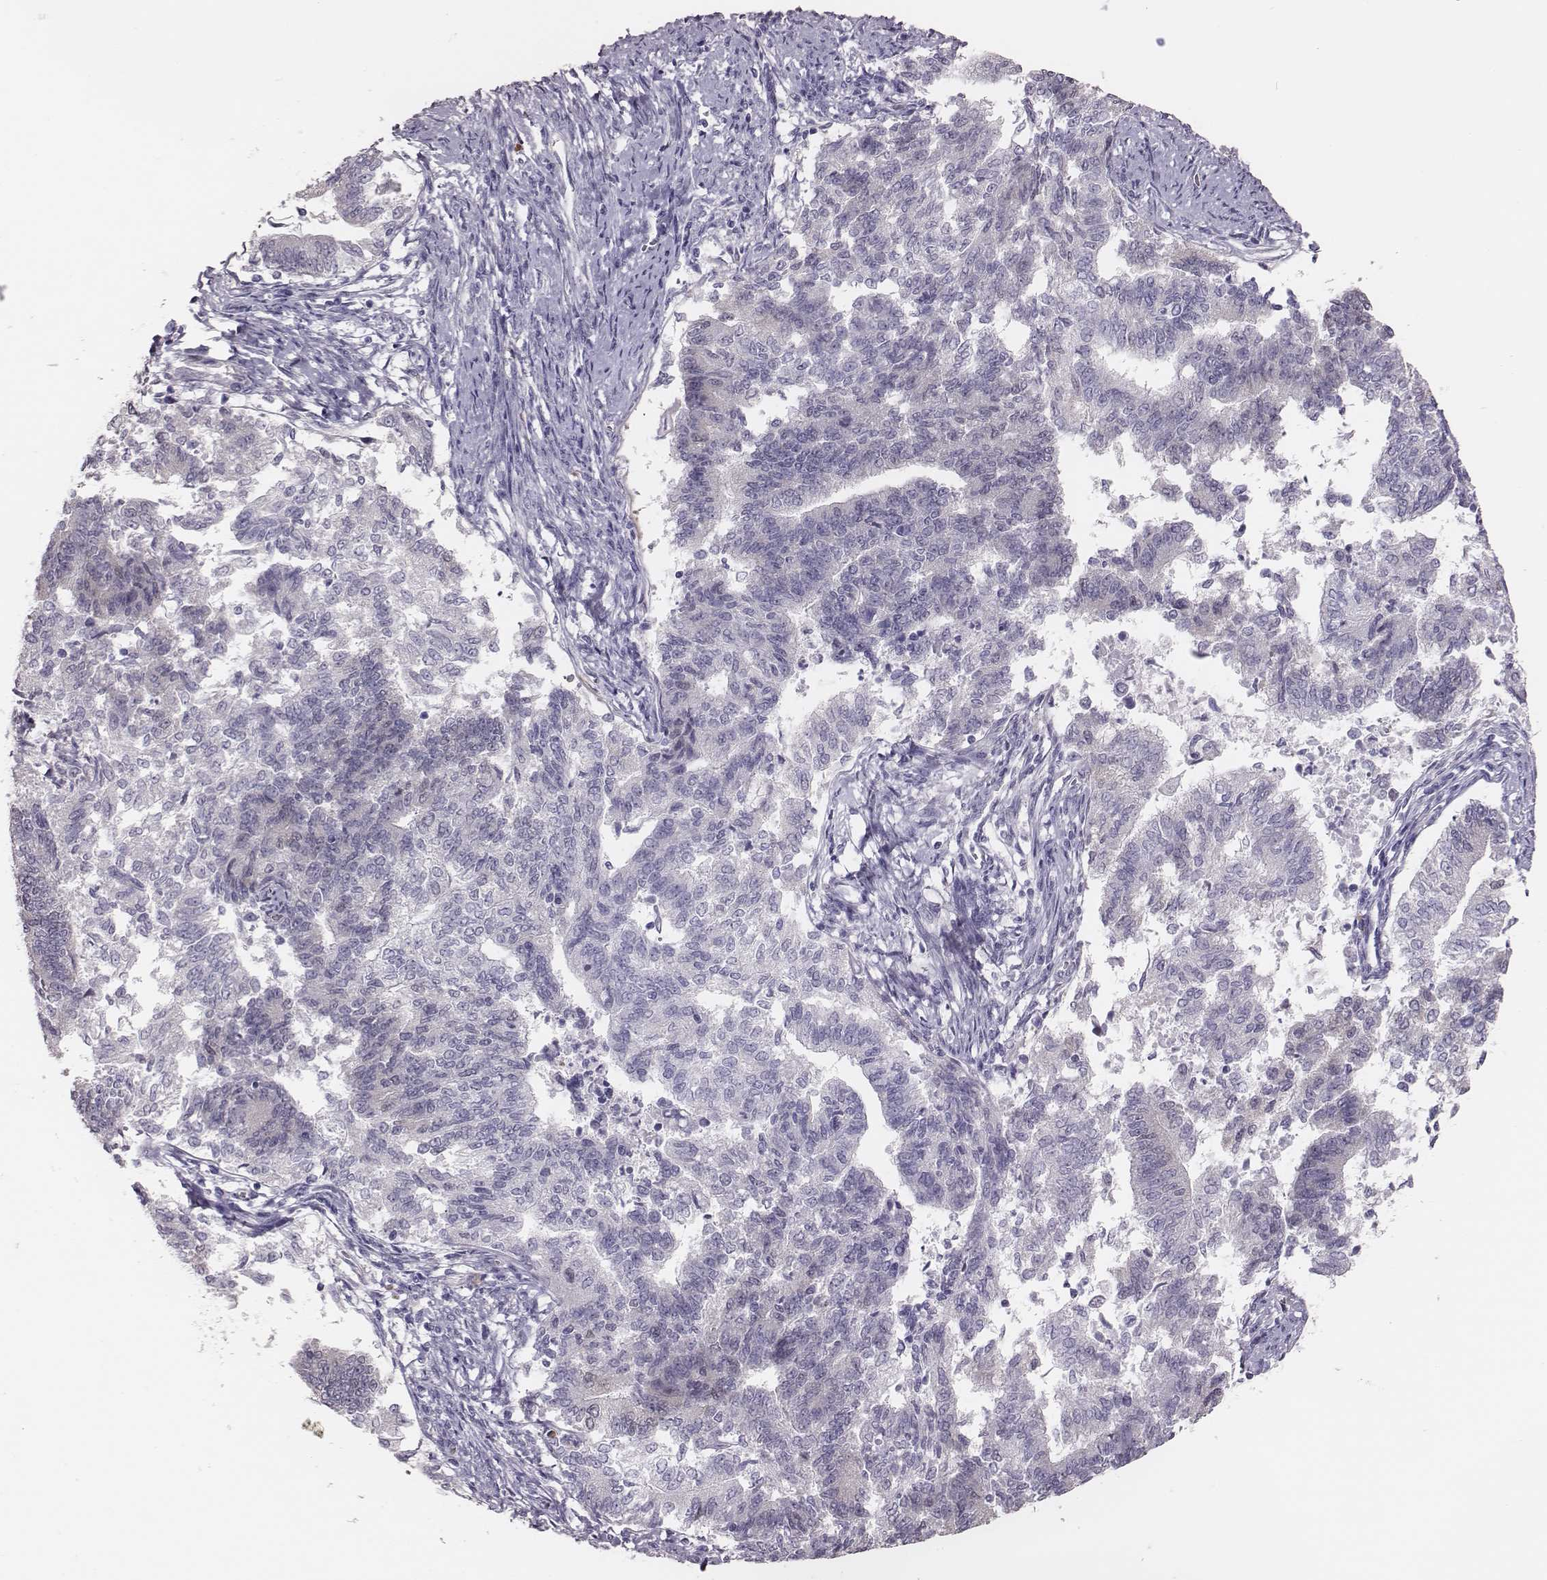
{"staining": {"intensity": "negative", "quantity": "none", "location": "none"}, "tissue": "endometrial cancer", "cell_type": "Tumor cells", "image_type": "cancer", "snomed": [{"axis": "morphology", "description": "Adenocarcinoma, NOS"}, {"axis": "topography", "description": "Endometrium"}], "caption": "There is no significant positivity in tumor cells of endometrial cancer (adenocarcinoma).", "gene": "PBK", "patient": {"sex": "female", "age": 65}}